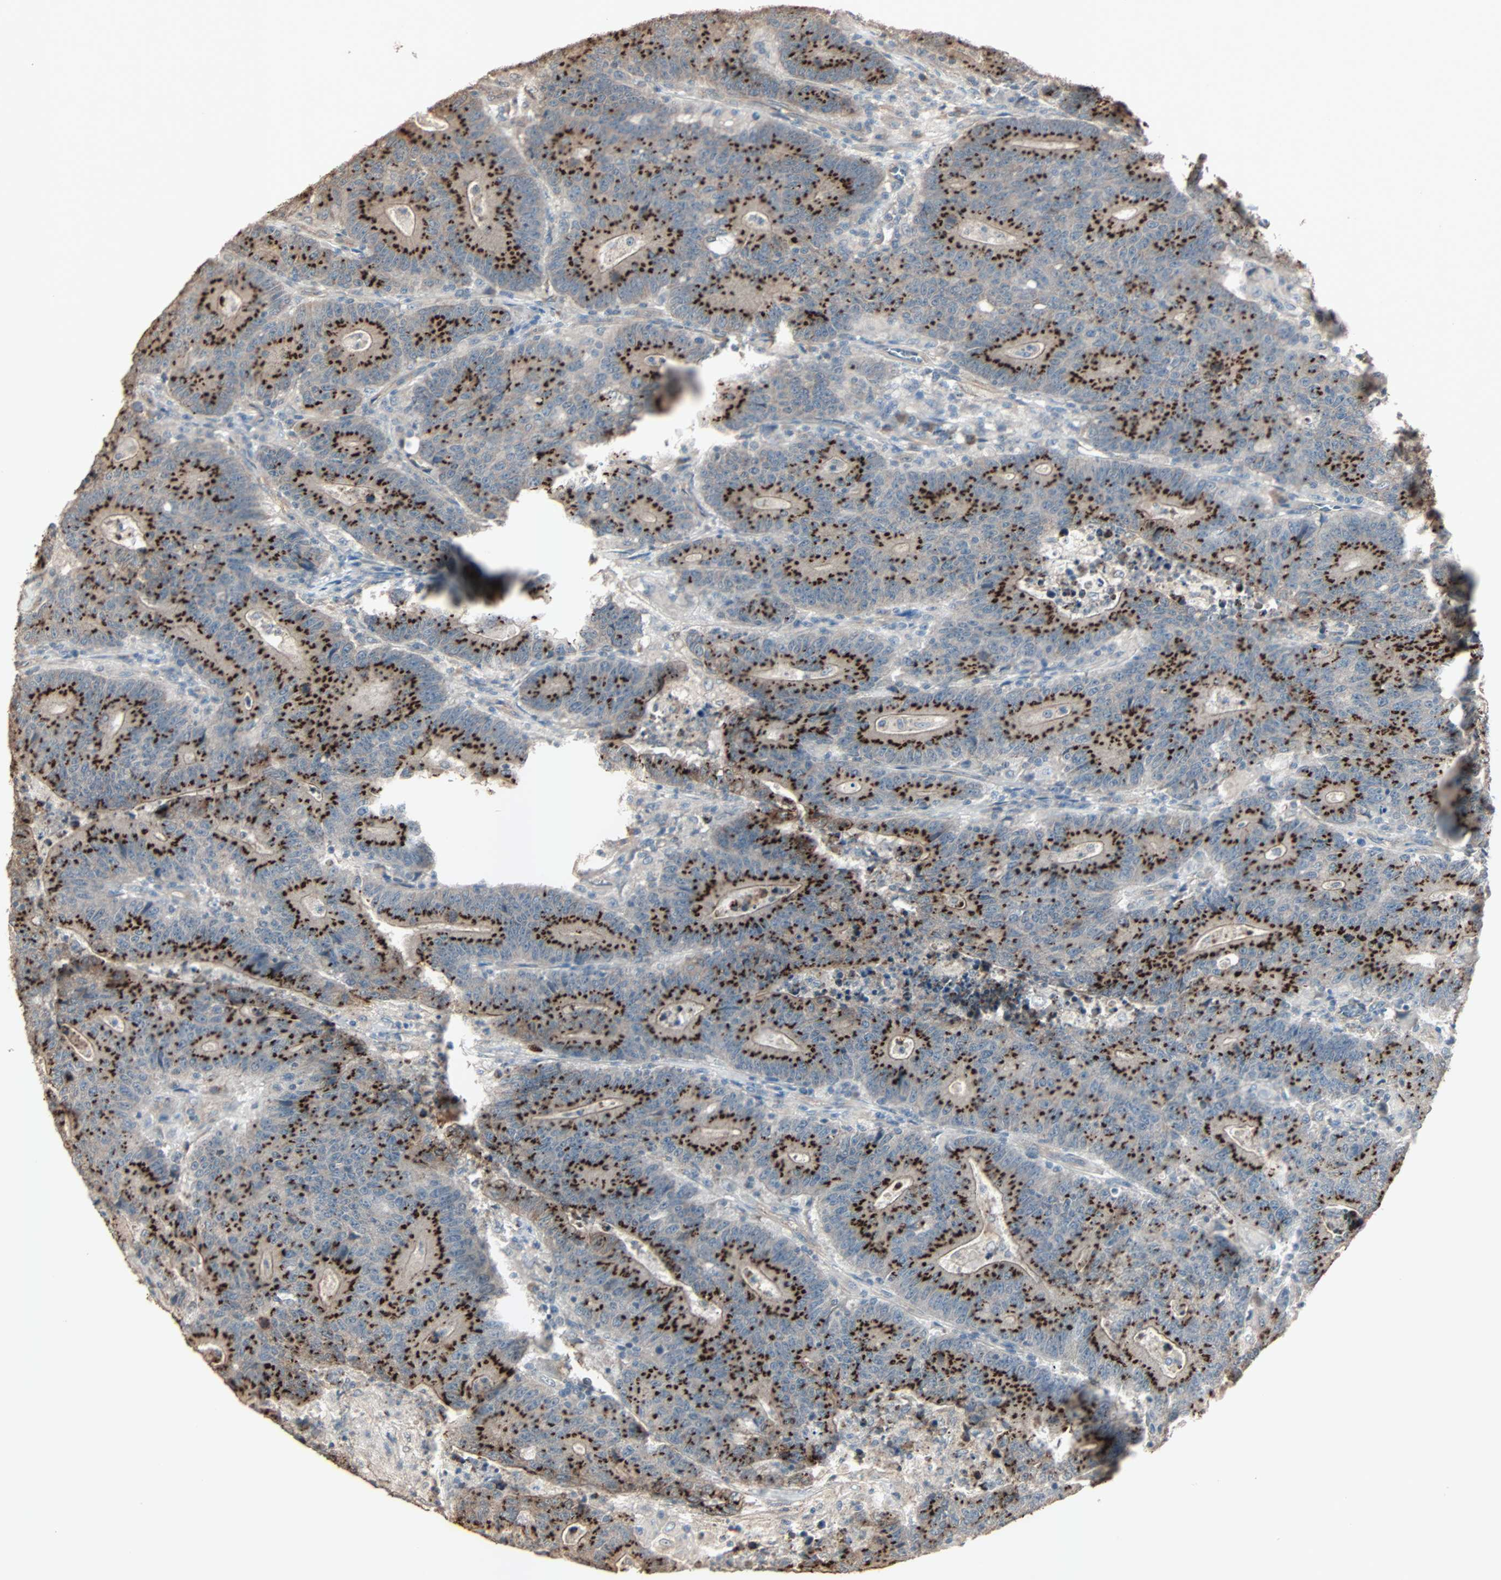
{"staining": {"intensity": "strong", "quantity": ">75%", "location": "cytoplasmic/membranous"}, "tissue": "colorectal cancer", "cell_type": "Tumor cells", "image_type": "cancer", "snomed": [{"axis": "morphology", "description": "Normal tissue, NOS"}, {"axis": "morphology", "description": "Adenocarcinoma, NOS"}, {"axis": "topography", "description": "Colon"}], "caption": "The photomicrograph reveals staining of colorectal cancer (adenocarcinoma), revealing strong cytoplasmic/membranous protein staining (brown color) within tumor cells. (IHC, brightfield microscopy, high magnification).", "gene": "GALNT3", "patient": {"sex": "female", "age": 75}}